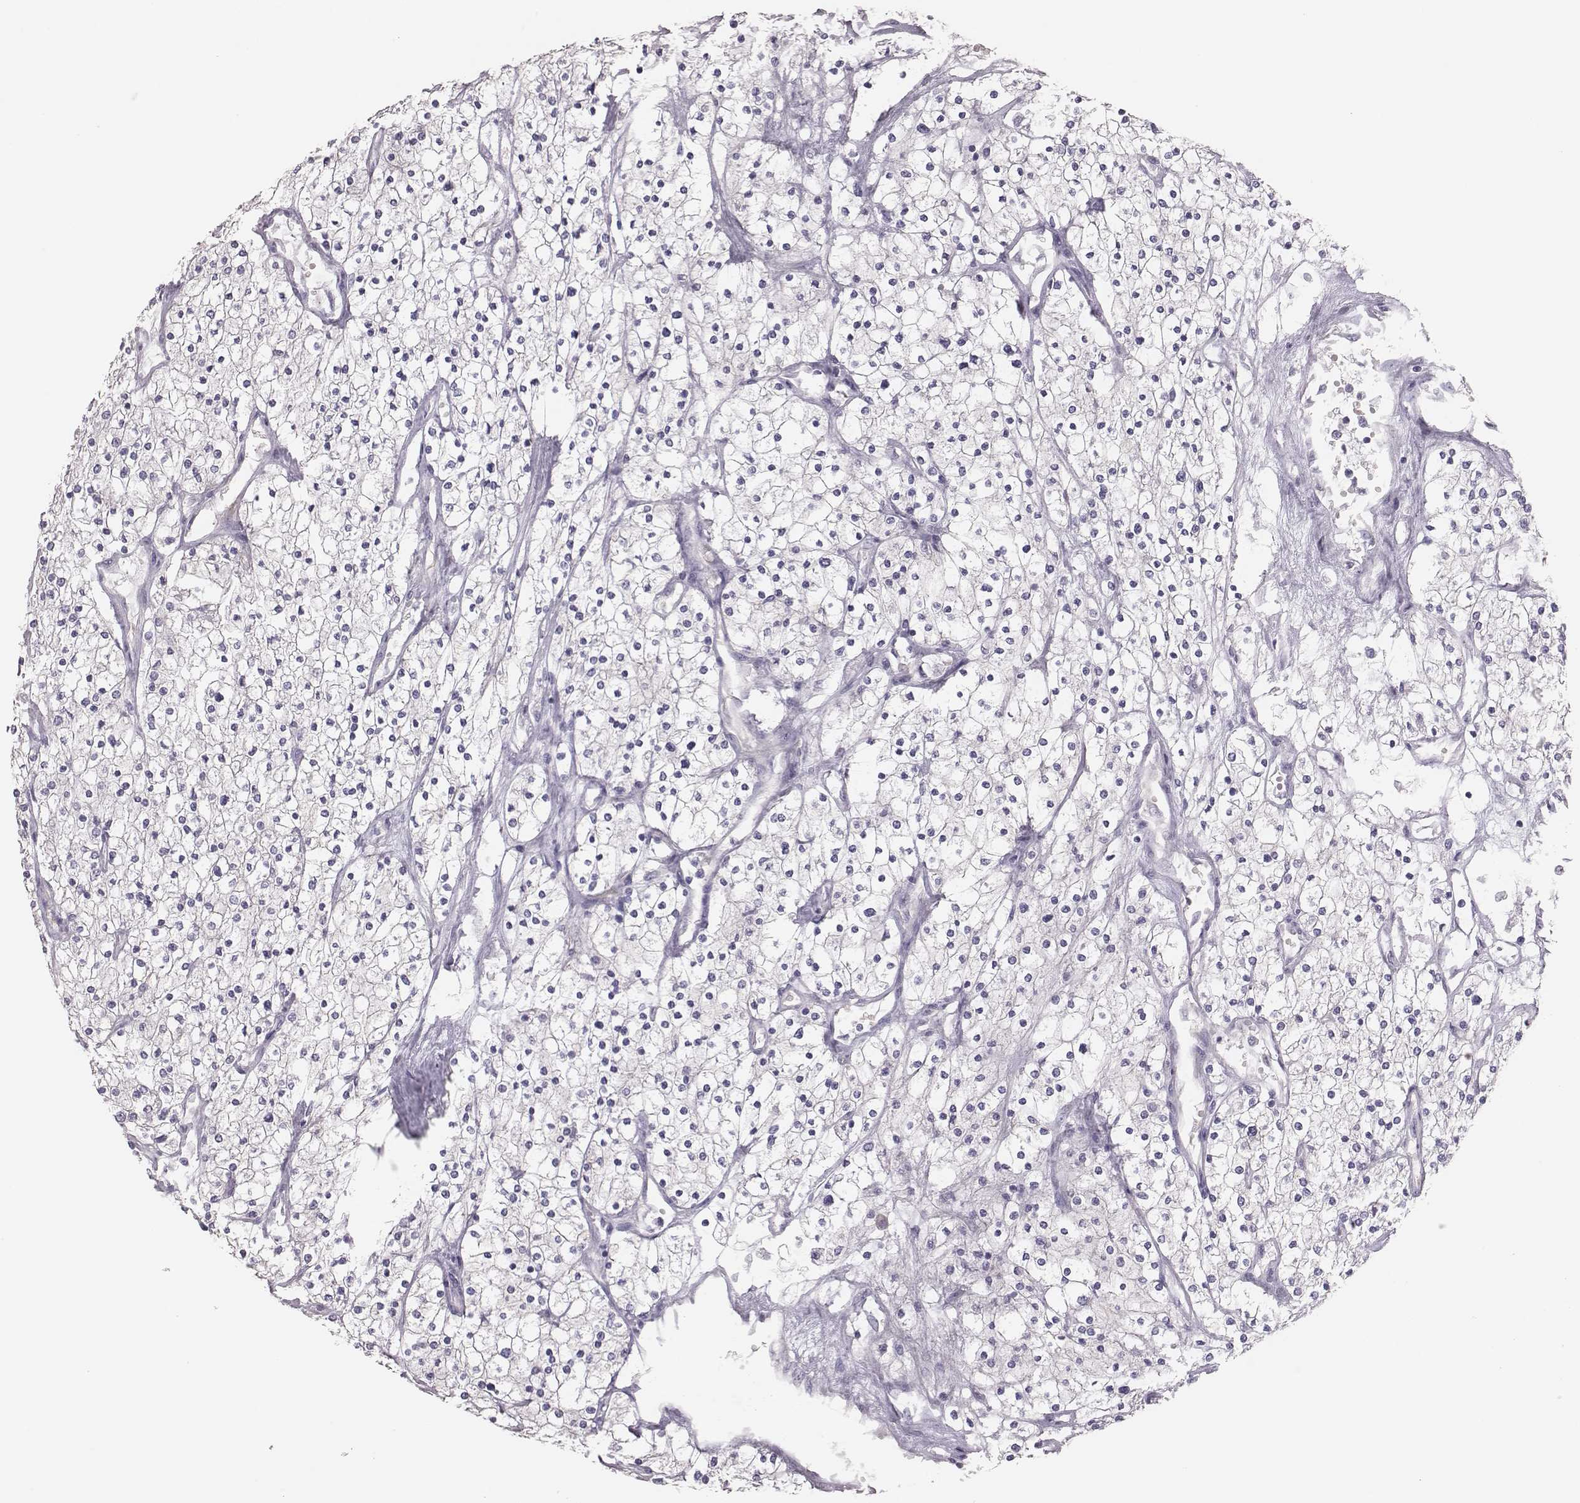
{"staining": {"intensity": "negative", "quantity": "none", "location": "none"}, "tissue": "renal cancer", "cell_type": "Tumor cells", "image_type": "cancer", "snomed": [{"axis": "morphology", "description": "Adenocarcinoma, NOS"}, {"axis": "topography", "description": "Kidney"}], "caption": "A high-resolution photomicrograph shows immunohistochemistry (IHC) staining of renal adenocarcinoma, which reveals no significant staining in tumor cells.", "gene": "PBK", "patient": {"sex": "male", "age": 80}}